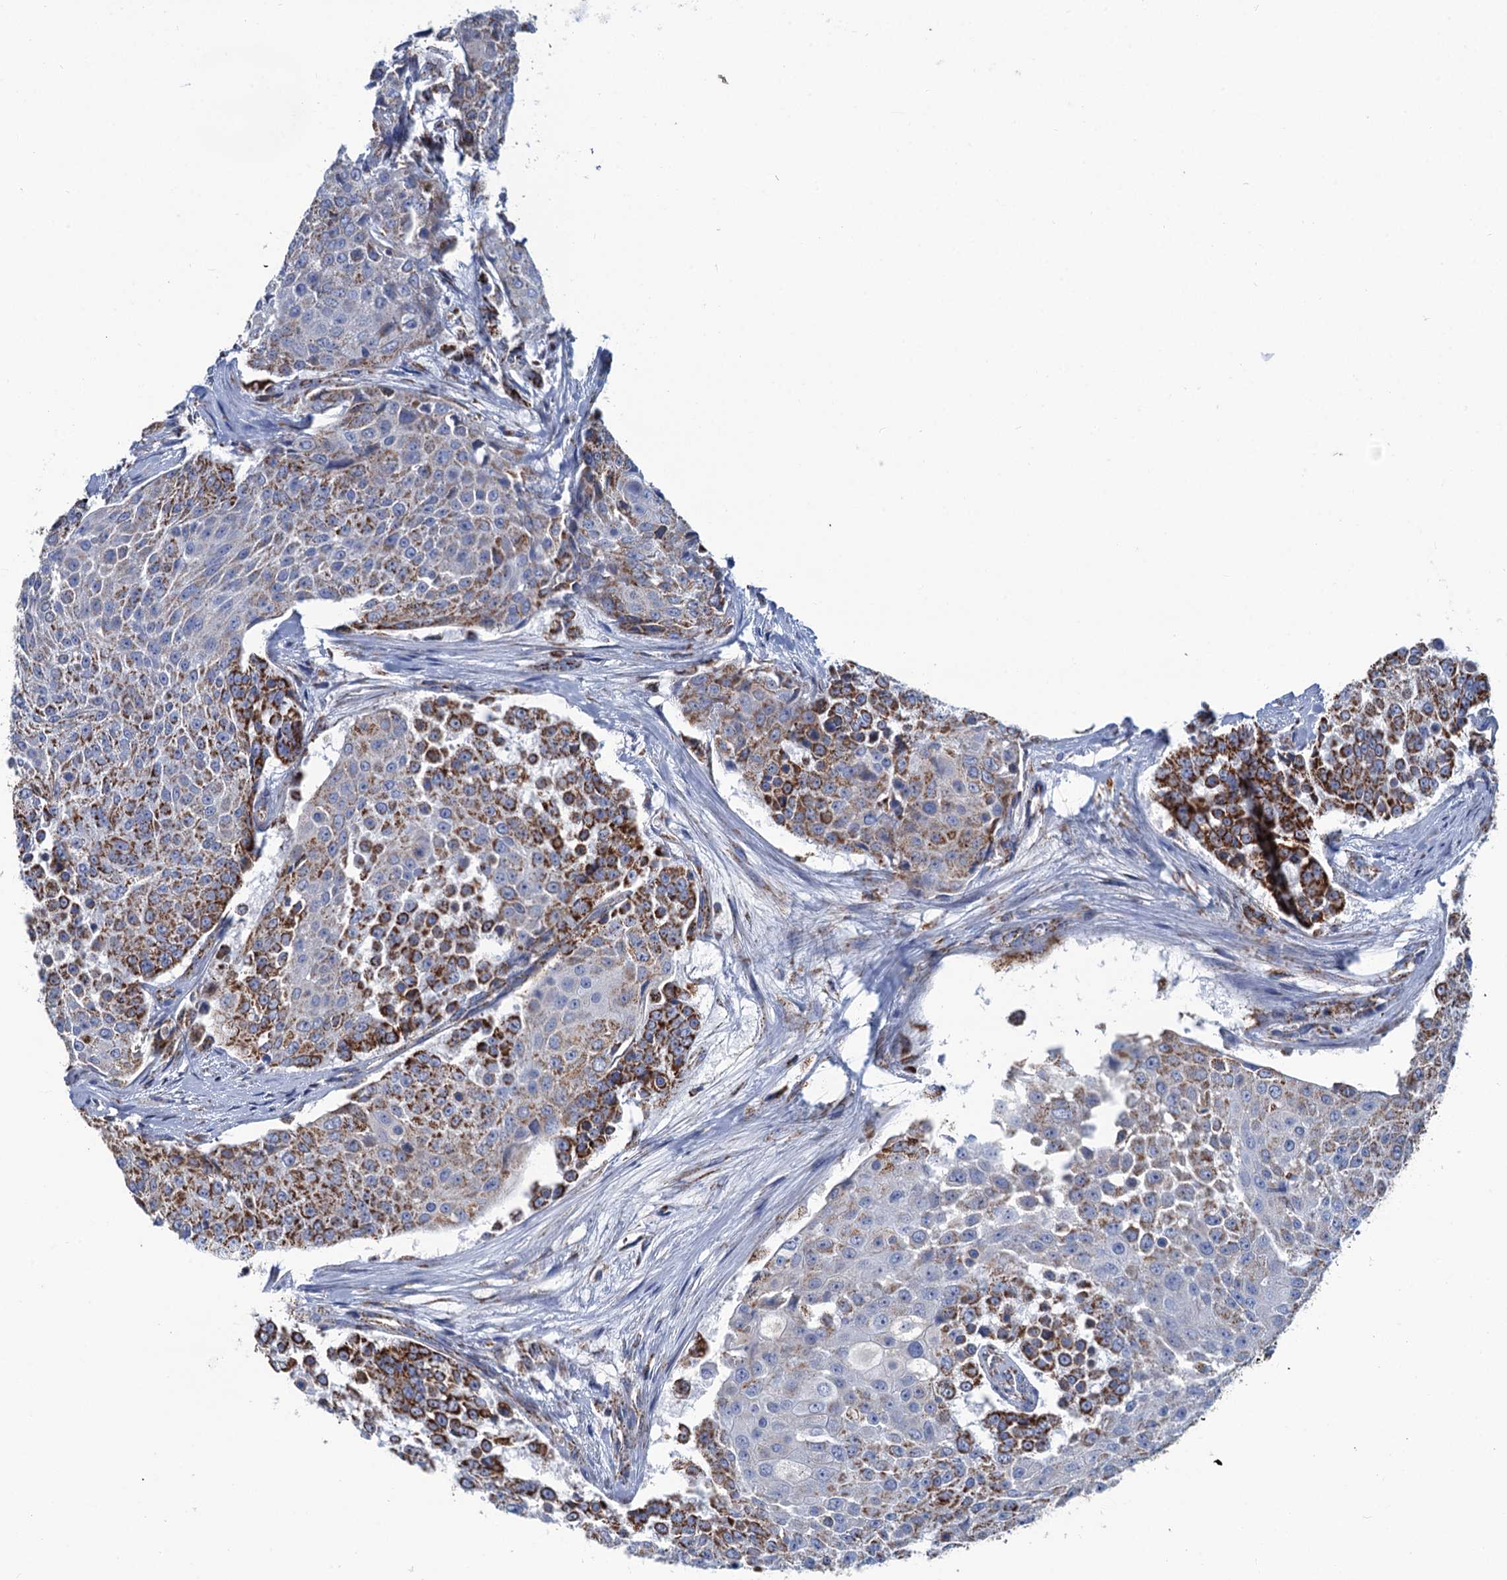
{"staining": {"intensity": "strong", "quantity": "25%-75%", "location": "cytoplasmic/membranous"}, "tissue": "urothelial cancer", "cell_type": "Tumor cells", "image_type": "cancer", "snomed": [{"axis": "morphology", "description": "Urothelial carcinoma, High grade"}, {"axis": "topography", "description": "Urinary bladder"}], "caption": "This photomicrograph displays IHC staining of urothelial cancer, with high strong cytoplasmic/membranous expression in approximately 25%-75% of tumor cells.", "gene": "IVD", "patient": {"sex": "female", "age": 63}}